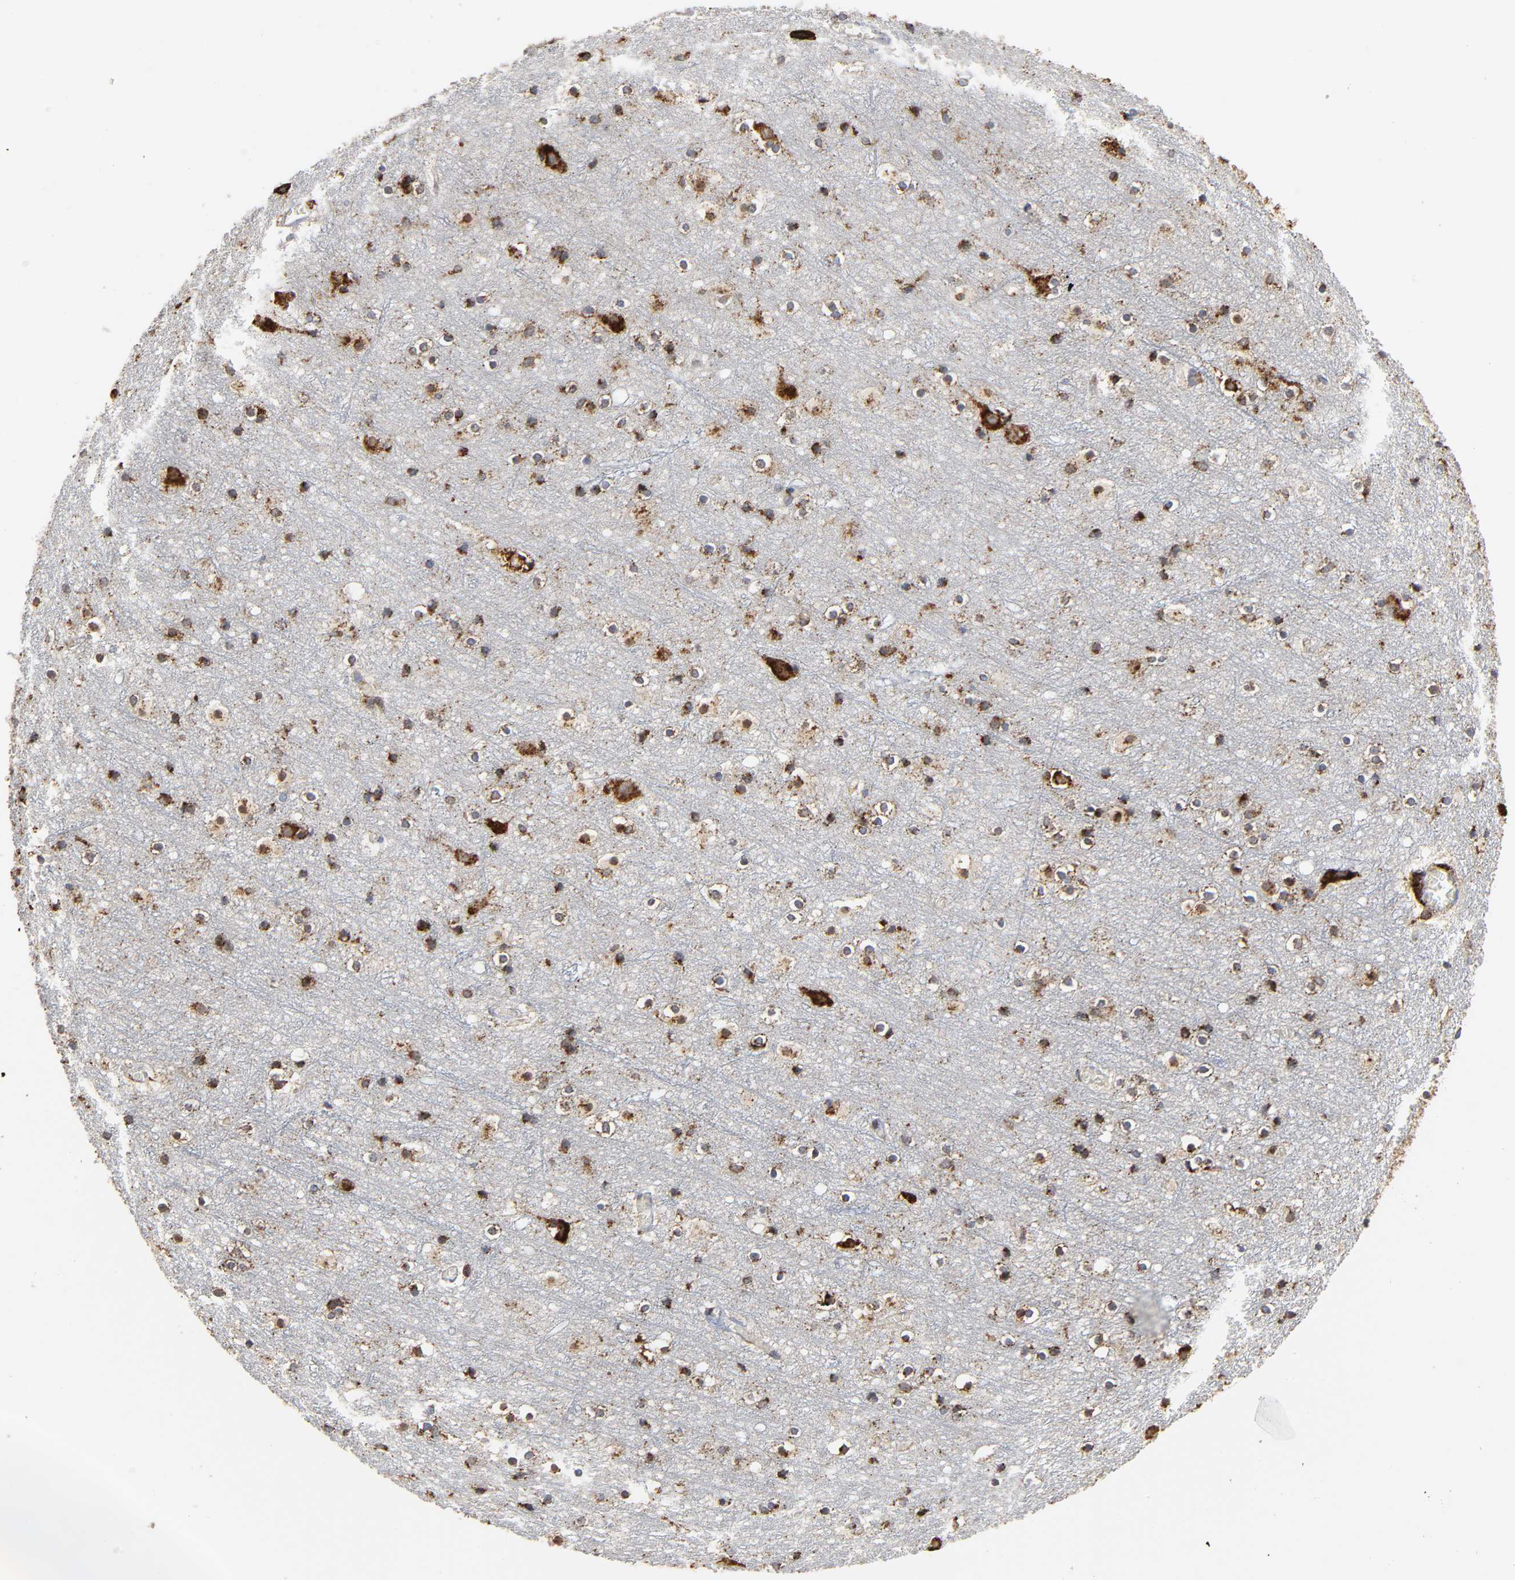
{"staining": {"intensity": "moderate", "quantity": ">75%", "location": "cytoplasmic/membranous"}, "tissue": "cerebral cortex", "cell_type": "Endothelial cells", "image_type": "normal", "snomed": [{"axis": "morphology", "description": "Normal tissue, NOS"}, {"axis": "topography", "description": "Cerebral cortex"}], "caption": "Immunohistochemistry (IHC) (DAB (3,3'-diaminobenzidine)) staining of benign cerebral cortex displays moderate cytoplasmic/membranous protein expression in approximately >75% of endothelial cells.", "gene": "PSAP", "patient": {"sex": "male", "age": 45}}